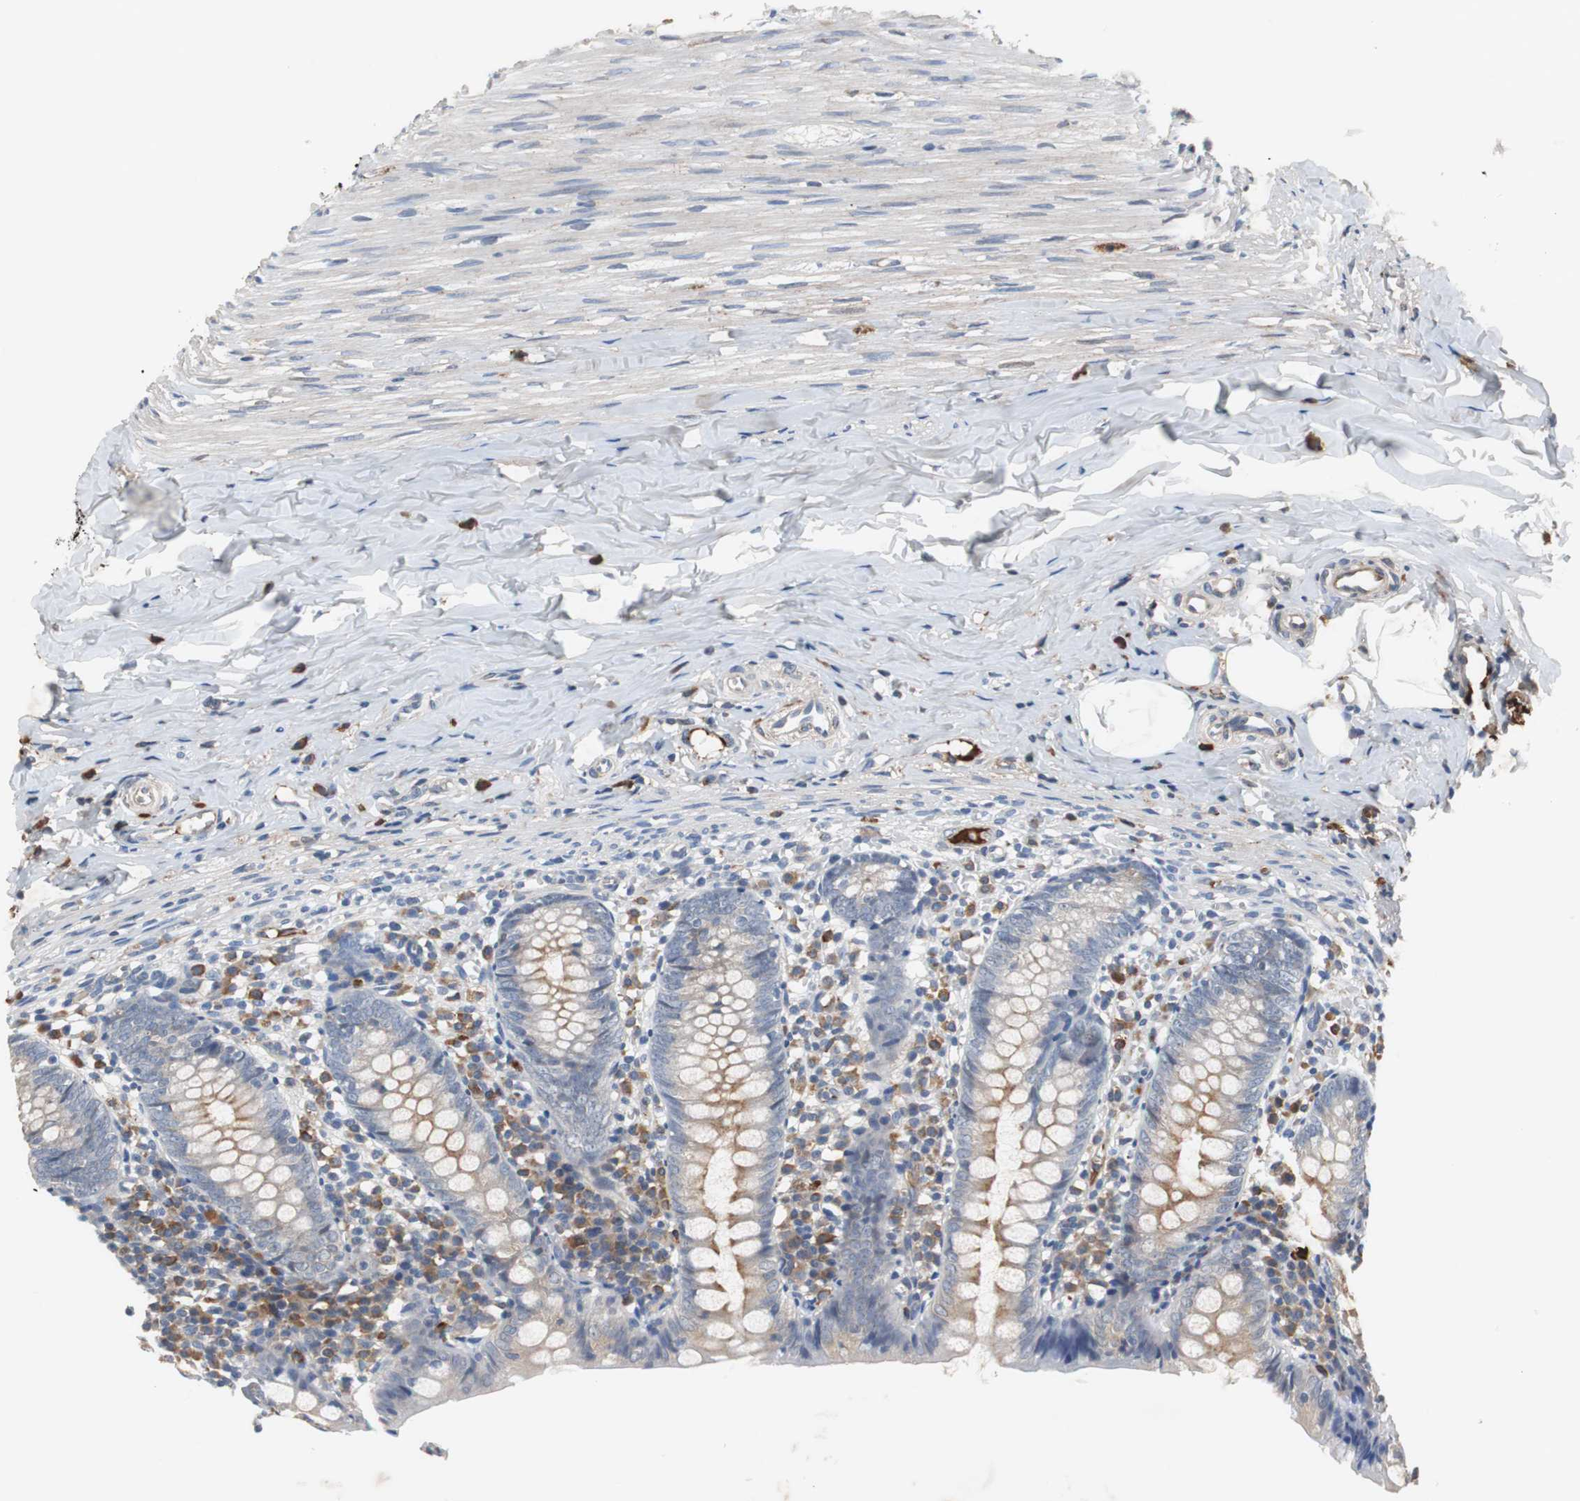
{"staining": {"intensity": "weak", "quantity": "25%-75%", "location": "cytoplasmic/membranous"}, "tissue": "appendix", "cell_type": "Glandular cells", "image_type": "normal", "snomed": [{"axis": "morphology", "description": "Normal tissue, NOS"}, {"axis": "topography", "description": "Appendix"}], "caption": "Immunohistochemistry of benign appendix demonstrates low levels of weak cytoplasmic/membranous staining in approximately 25%-75% of glandular cells.", "gene": "SORT1", "patient": {"sex": "female", "age": 10}}